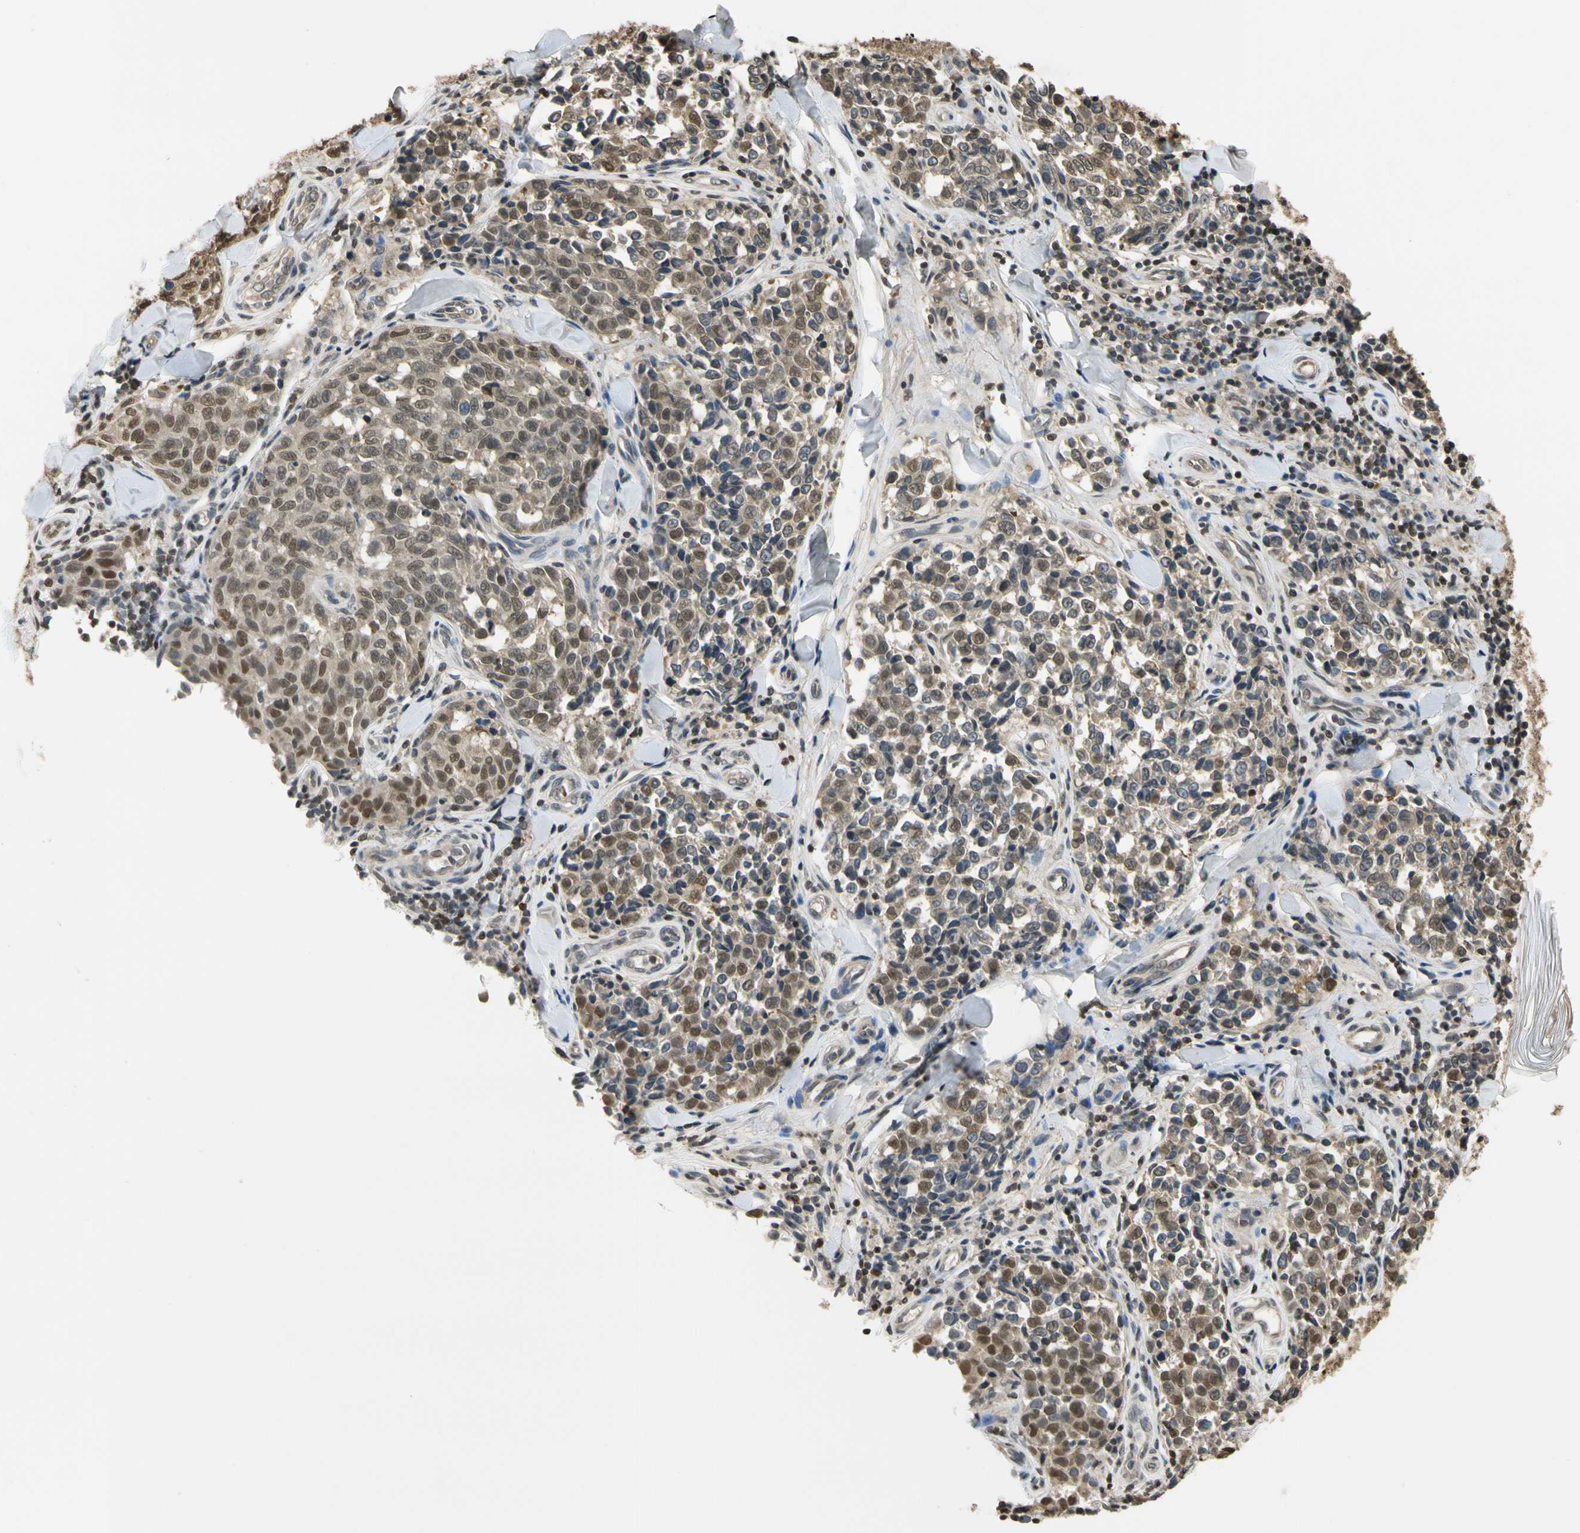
{"staining": {"intensity": "weak", "quantity": ">75%", "location": "cytoplasmic/membranous,nuclear"}, "tissue": "melanoma", "cell_type": "Tumor cells", "image_type": "cancer", "snomed": [{"axis": "morphology", "description": "Malignant melanoma, NOS"}, {"axis": "topography", "description": "Skin"}], "caption": "Approximately >75% of tumor cells in human melanoma exhibit weak cytoplasmic/membranous and nuclear protein expression as visualized by brown immunohistochemical staining.", "gene": "SOD1", "patient": {"sex": "female", "age": 64}}